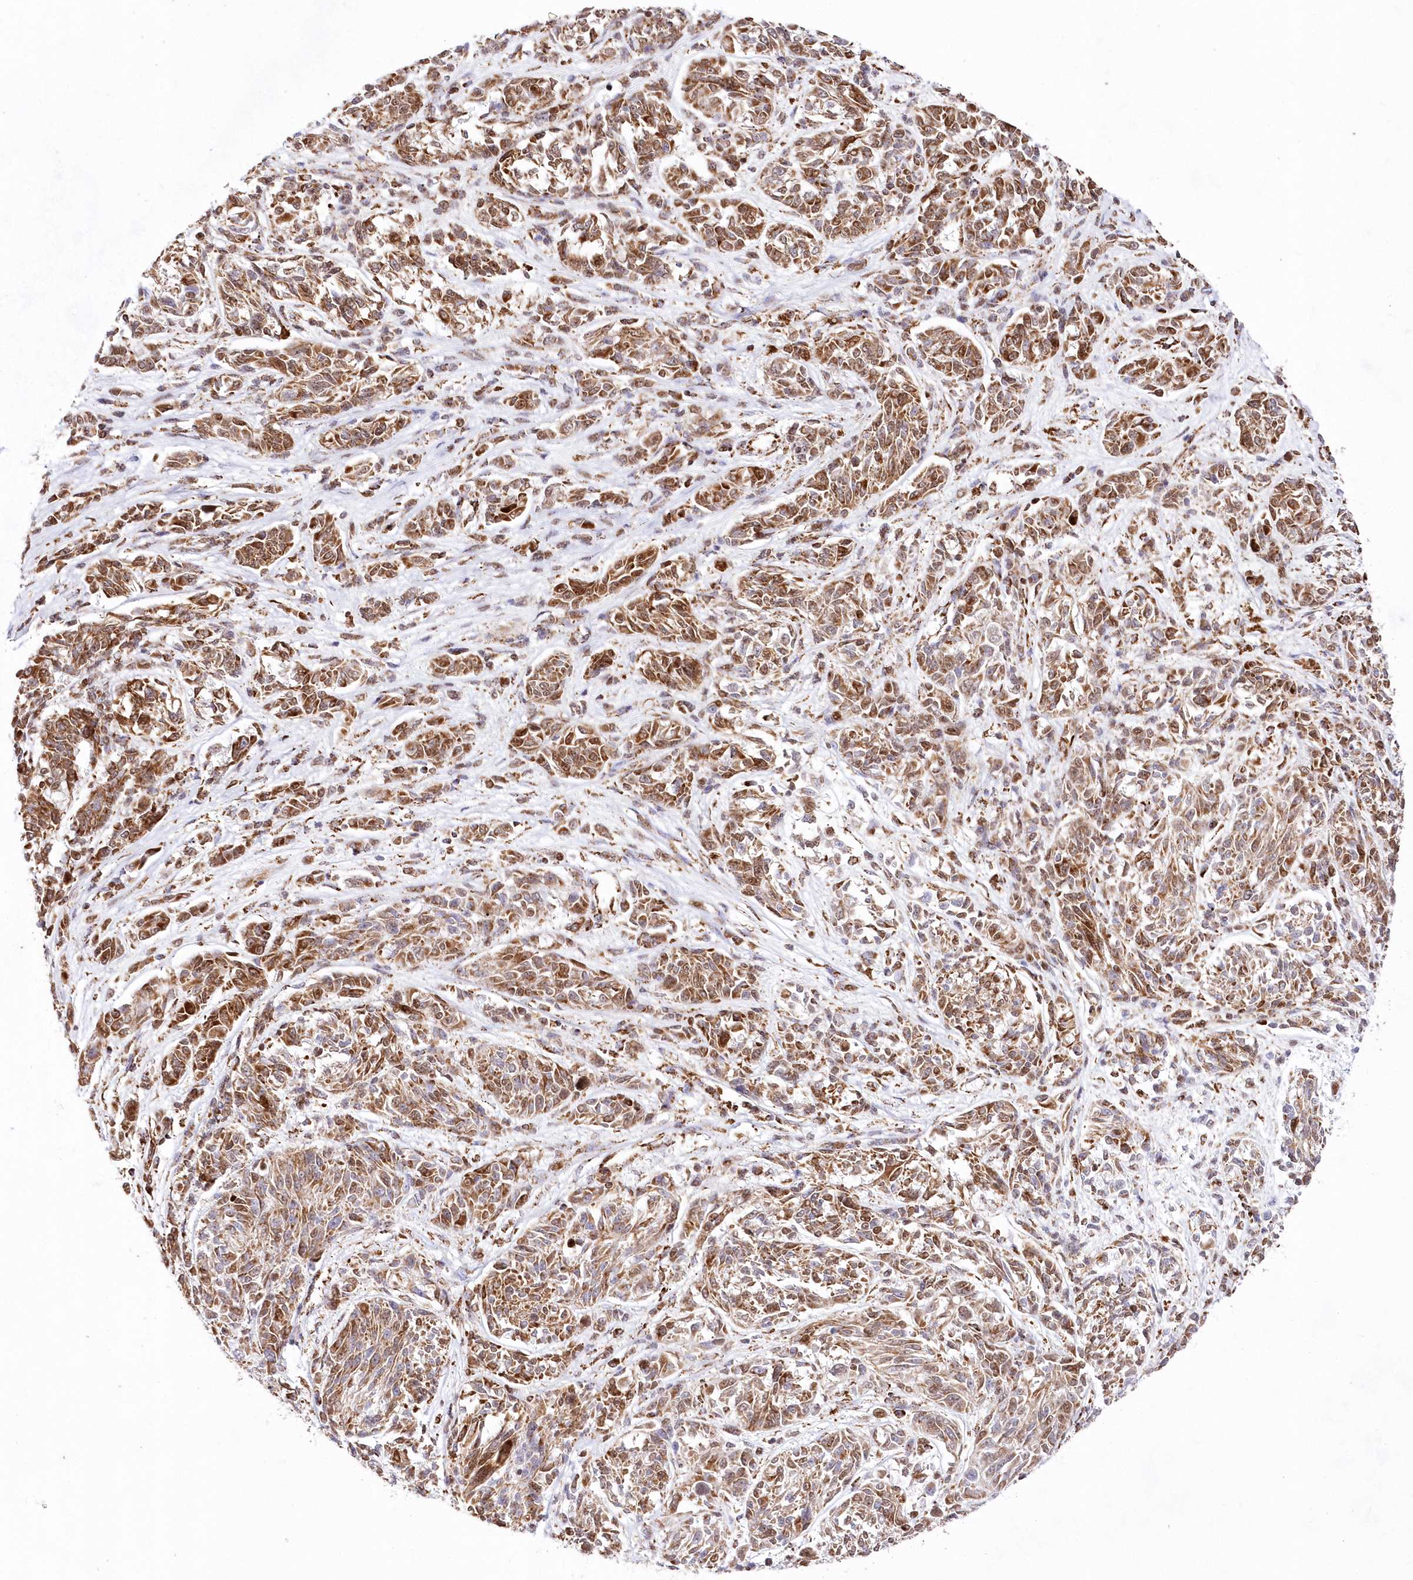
{"staining": {"intensity": "moderate", "quantity": ">75%", "location": "cytoplasmic/membranous"}, "tissue": "melanoma", "cell_type": "Tumor cells", "image_type": "cancer", "snomed": [{"axis": "morphology", "description": "Malignant melanoma, NOS"}, {"axis": "topography", "description": "Skin"}], "caption": "Immunohistochemistry (IHC) photomicrograph of malignant melanoma stained for a protein (brown), which reveals medium levels of moderate cytoplasmic/membranous positivity in about >75% of tumor cells.", "gene": "HADHB", "patient": {"sex": "male", "age": 53}}